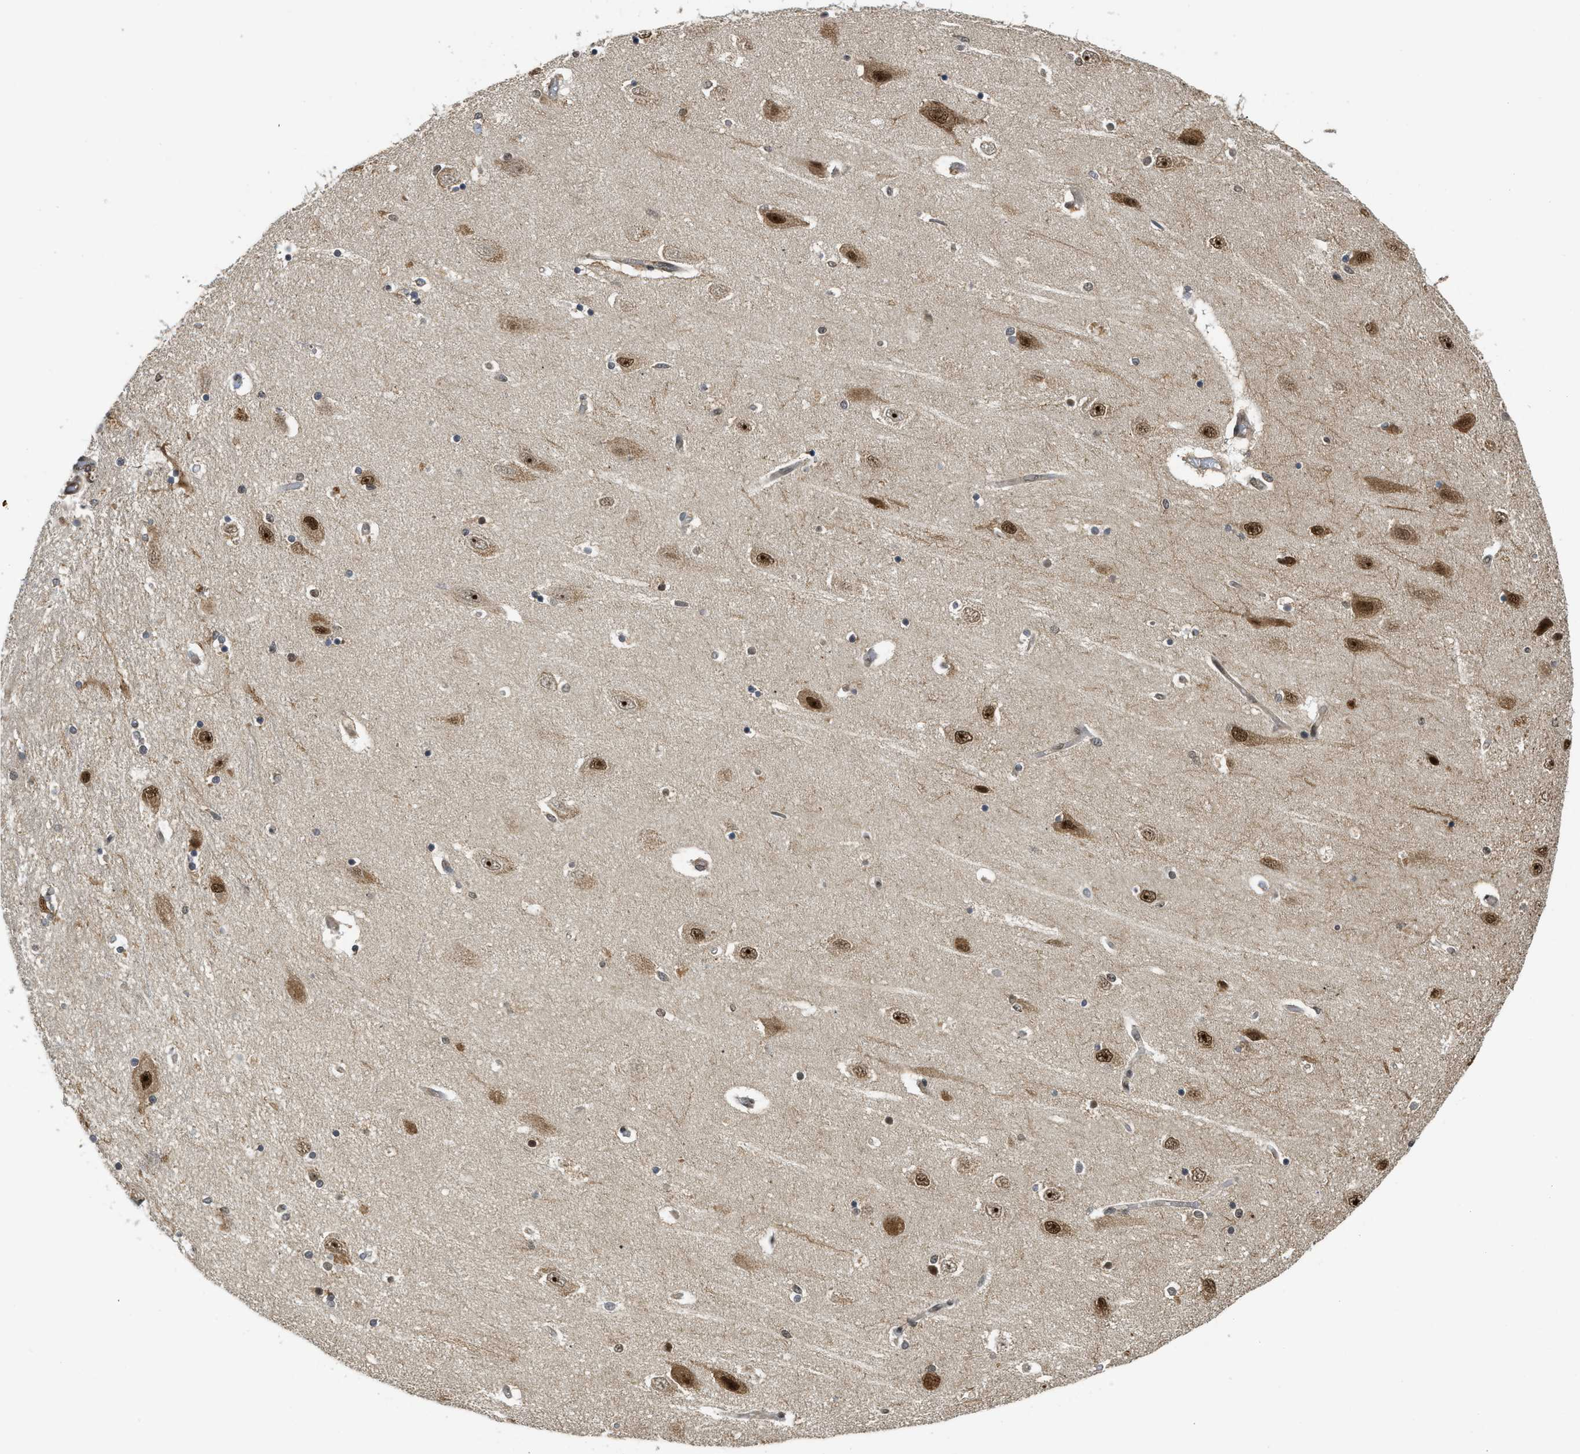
{"staining": {"intensity": "moderate", "quantity": "25%-75%", "location": "nuclear"}, "tissue": "hippocampus", "cell_type": "Glial cells", "image_type": "normal", "snomed": [{"axis": "morphology", "description": "Normal tissue, NOS"}, {"axis": "topography", "description": "Hippocampus"}], "caption": "Brown immunohistochemical staining in benign human hippocampus reveals moderate nuclear positivity in approximately 25%-75% of glial cells.", "gene": "TACC1", "patient": {"sex": "female", "age": 54}}